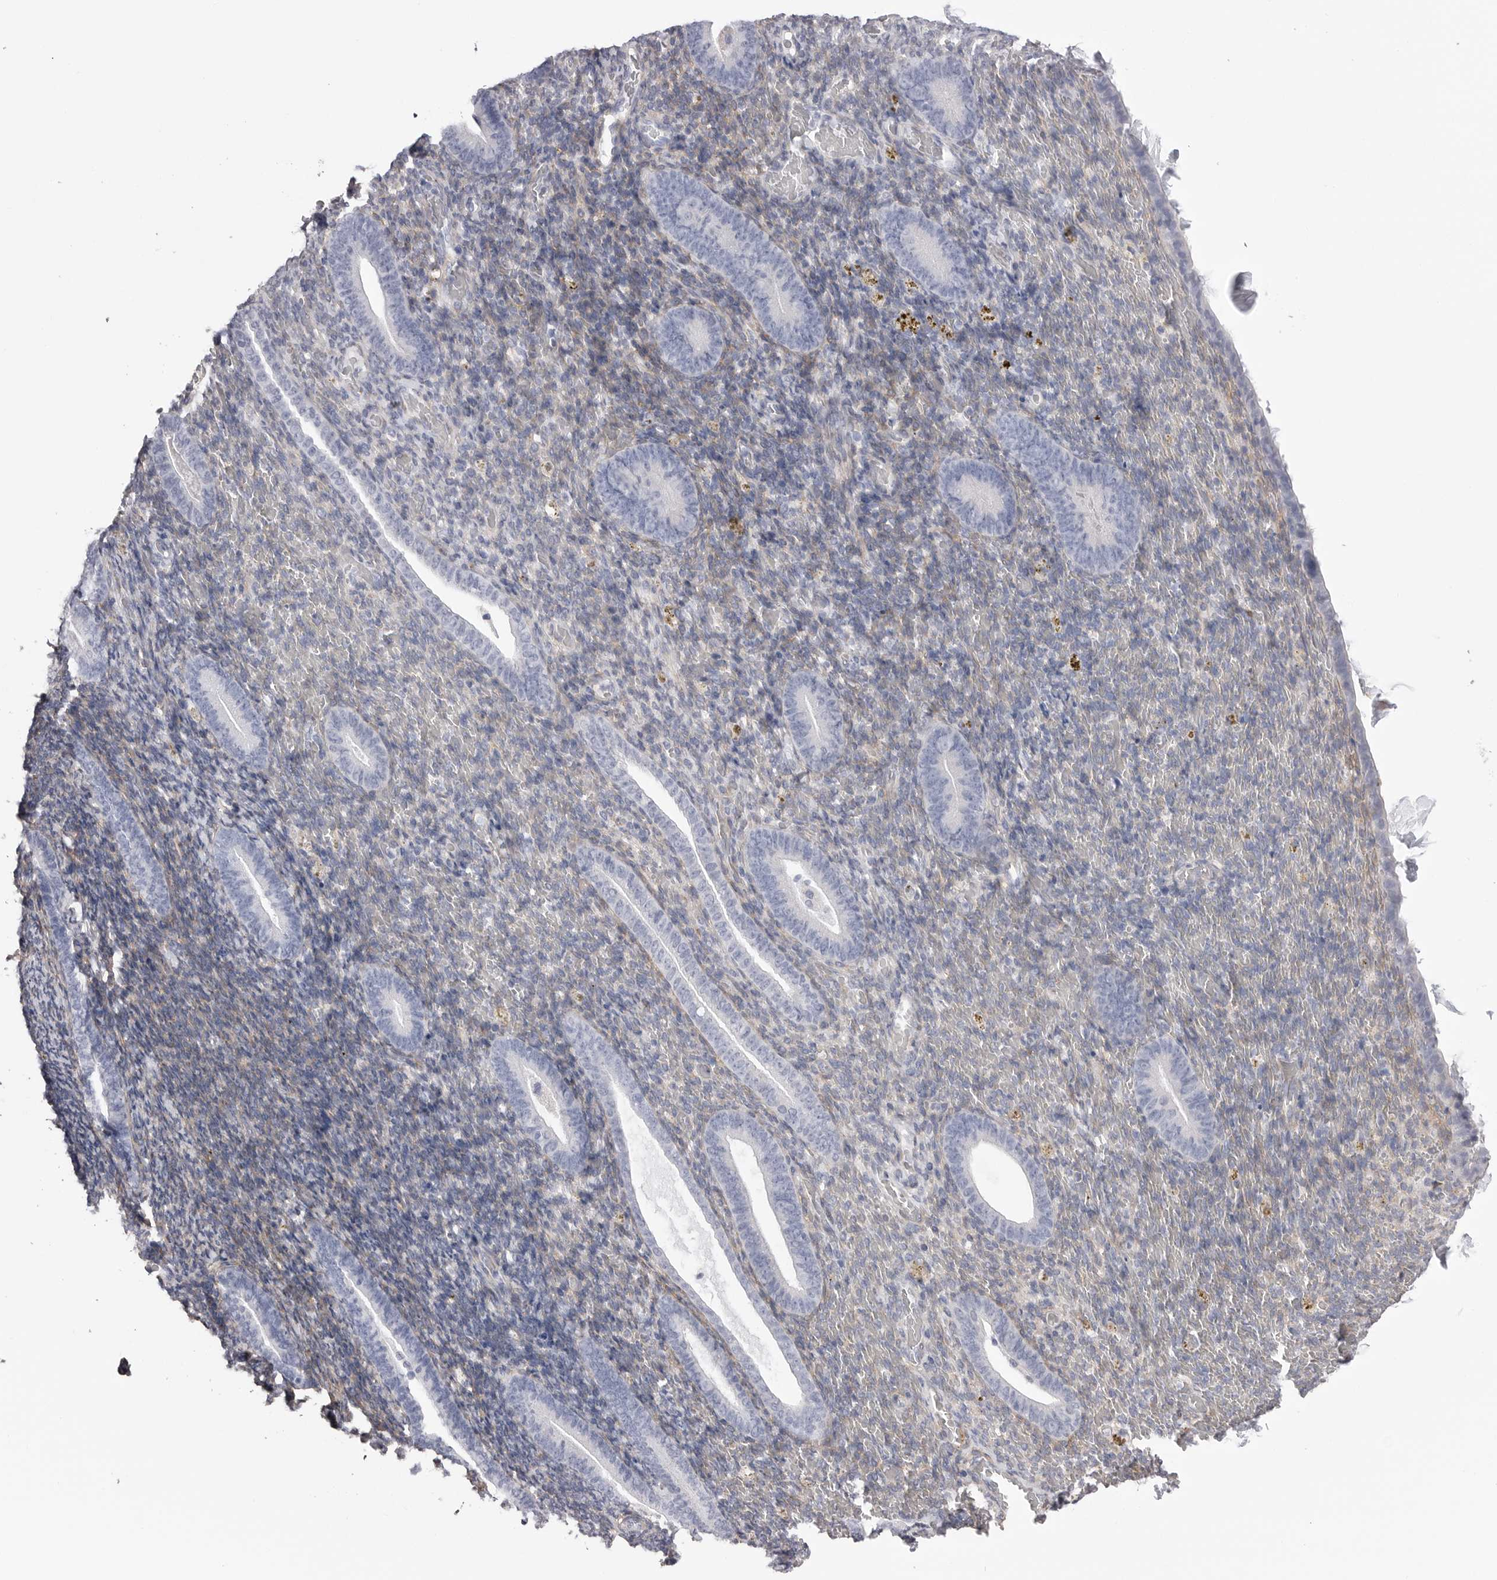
{"staining": {"intensity": "weak", "quantity": "<25%", "location": "cytoplasmic/membranous"}, "tissue": "endometrium", "cell_type": "Cells in endometrial stroma", "image_type": "normal", "snomed": [{"axis": "morphology", "description": "Normal tissue, NOS"}, {"axis": "topography", "description": "Endometrium"}], "caption": "DAB (3,3'-diaminobenzidine) immunohistochemical staining of benign endometrium shows no significant staining in cells in endometrial stroma. (Brightfield microscopy of DAB IHC at high magnification).", "gene": "AKAP12", "patient": {"sex": "female", "age": 51}}